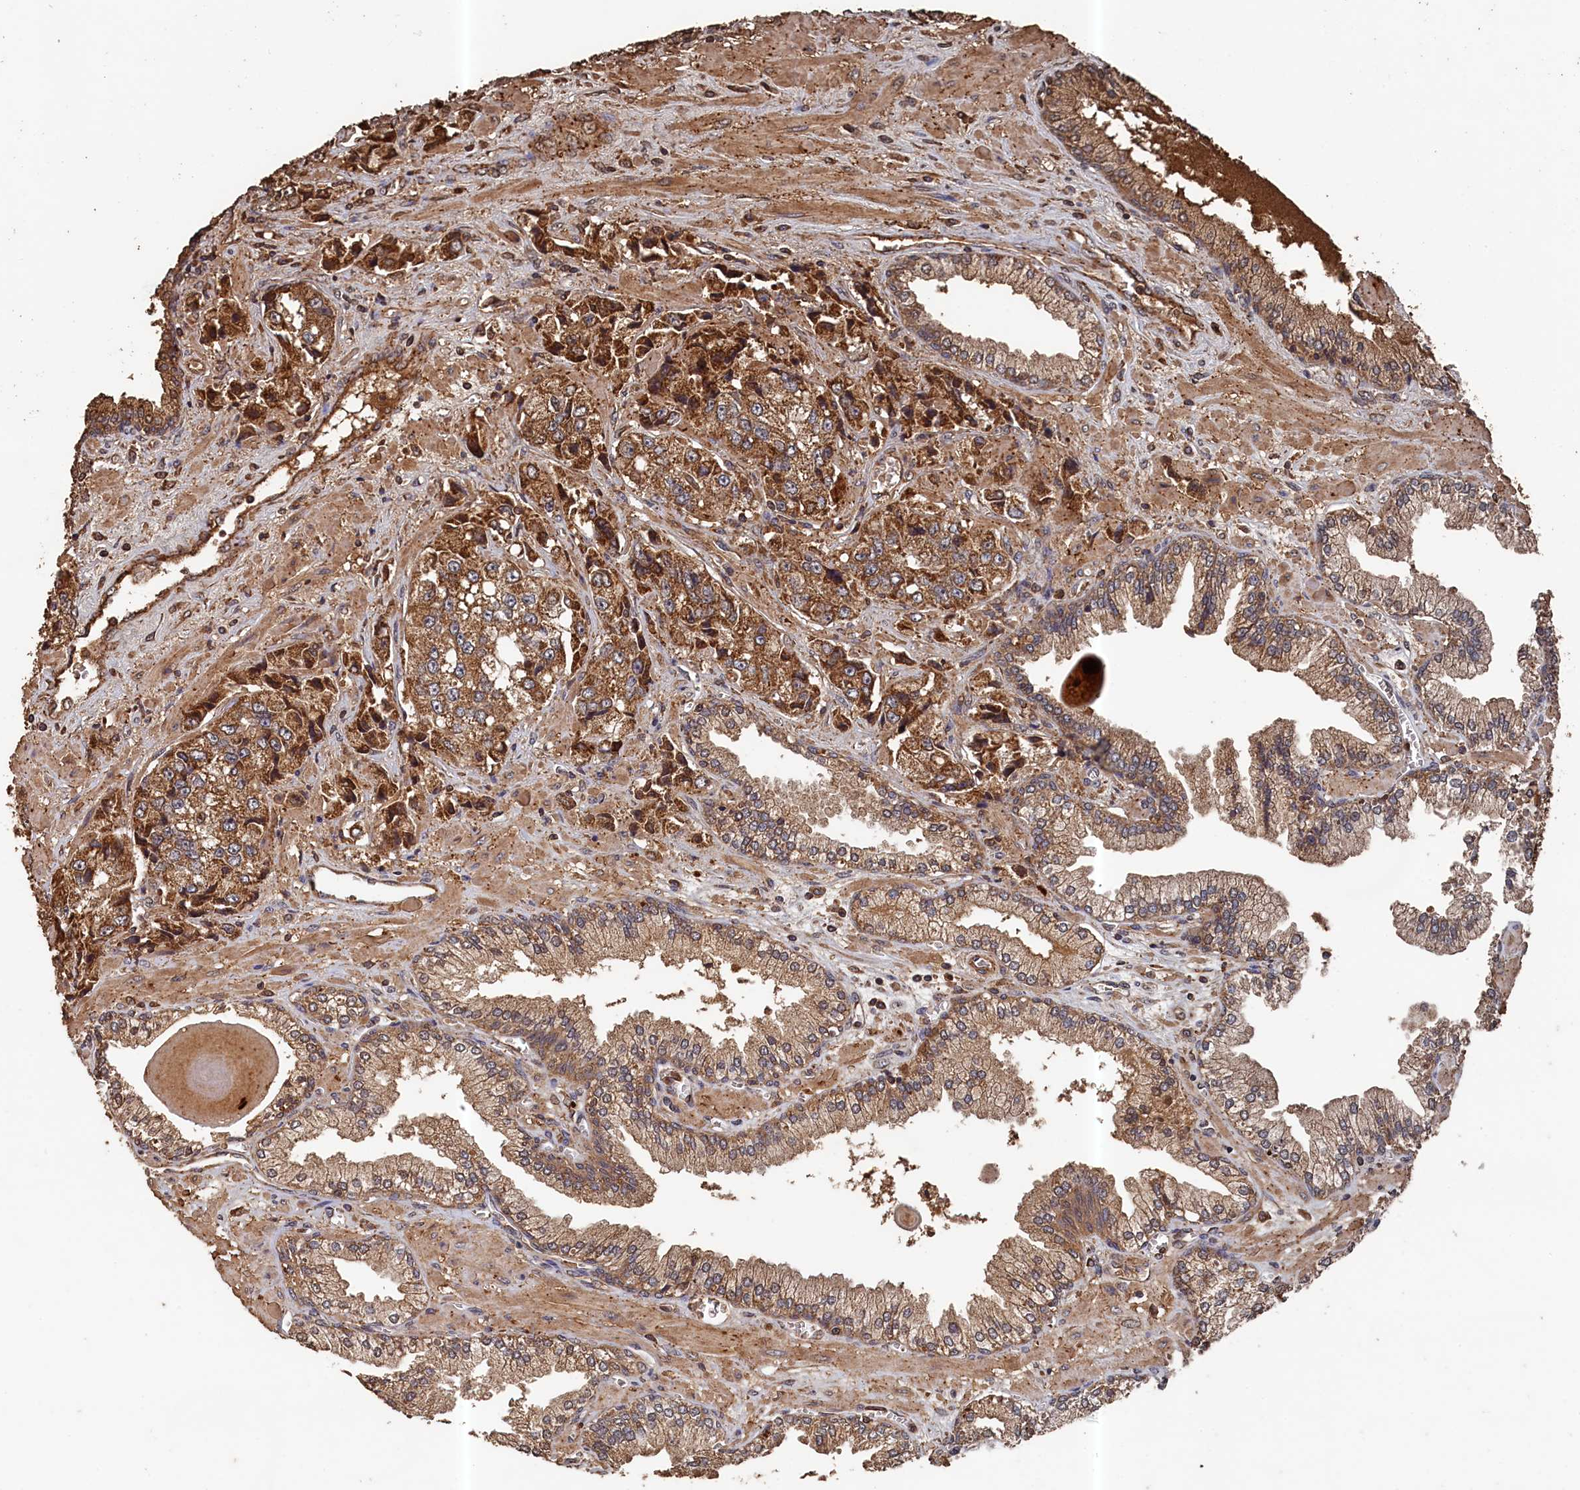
{"staining": {"intensity": "moderate", "quantity": ">75%", "location": "cytoplasmic/membranous"}, "tissue": "prostate cancer", "cell_type": "Tumor cells", "image_type": "cancer", "snomed": [{"axis": "morphology", "description": "Adenocarcinoma, High grade"}, {"axis": "topography", "description": "Prostate"}], "caption": "The micrograph demonstrates staining of prostate cancer, revealing moderate cytoplasmic/membranous protein positivity (brown color) within tumor cells.", "gene": "SNX33", "patient": {"sex": "male", "age": 74}}